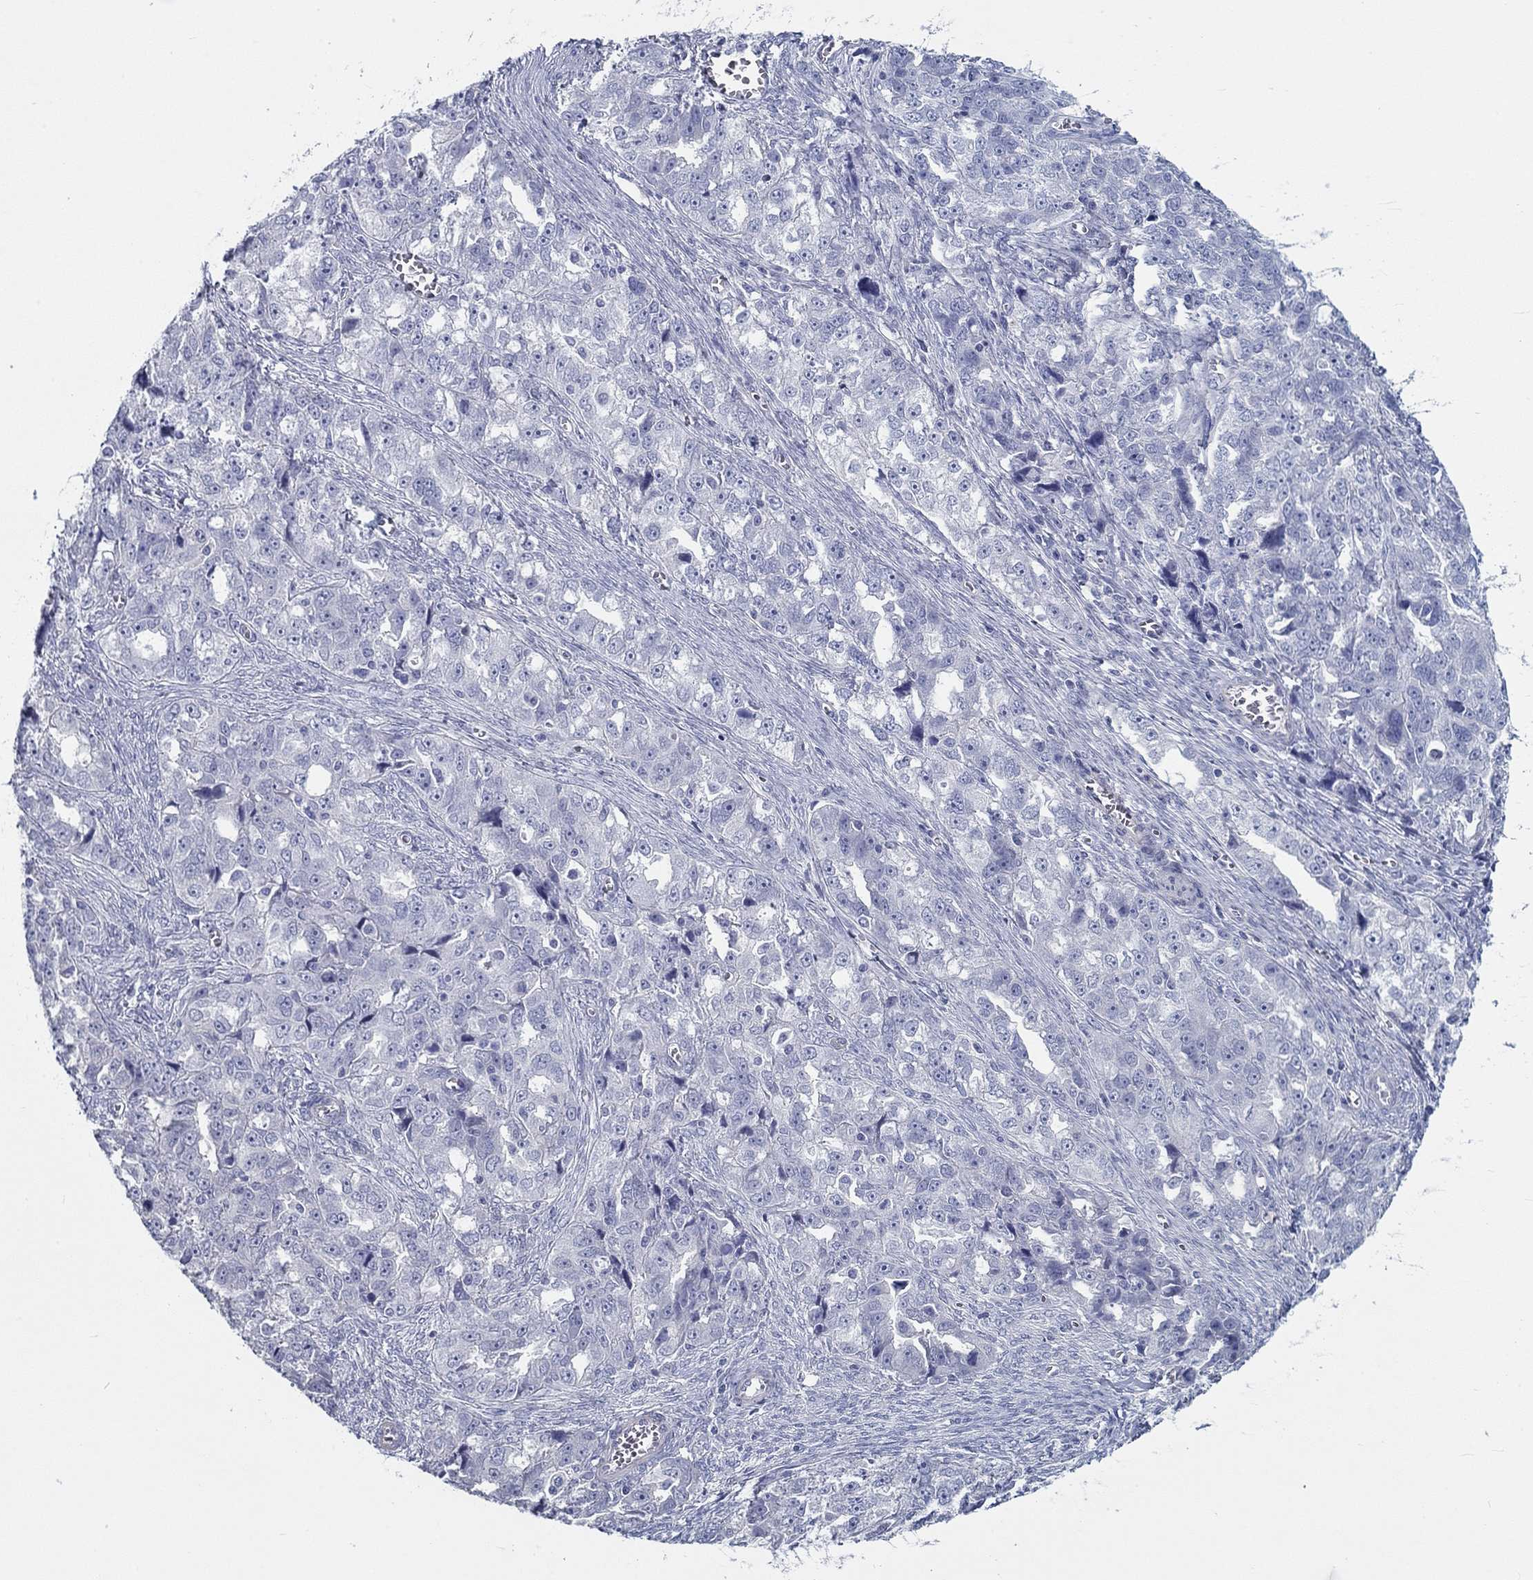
{"staining": {"intensity": "negative", "quantity": "none", "location": "none"}, "tissue": "ovarian cancer", "cell_type": "Tumor cells", "image_type": "cancer", "snomed": [{"axis": "morphology", "description": "Cystadenocarcinoma, serous, NOS"}, {"axis": "topography", "description": "Ovary"}], "caption": "This is an immunohistochemistry micrograph of human ovarian serous cystadenocarcinoma. There is no expression in tumor cells.", "gene": "CRYGD", "patient": {"sex": "female", "age": 51}}